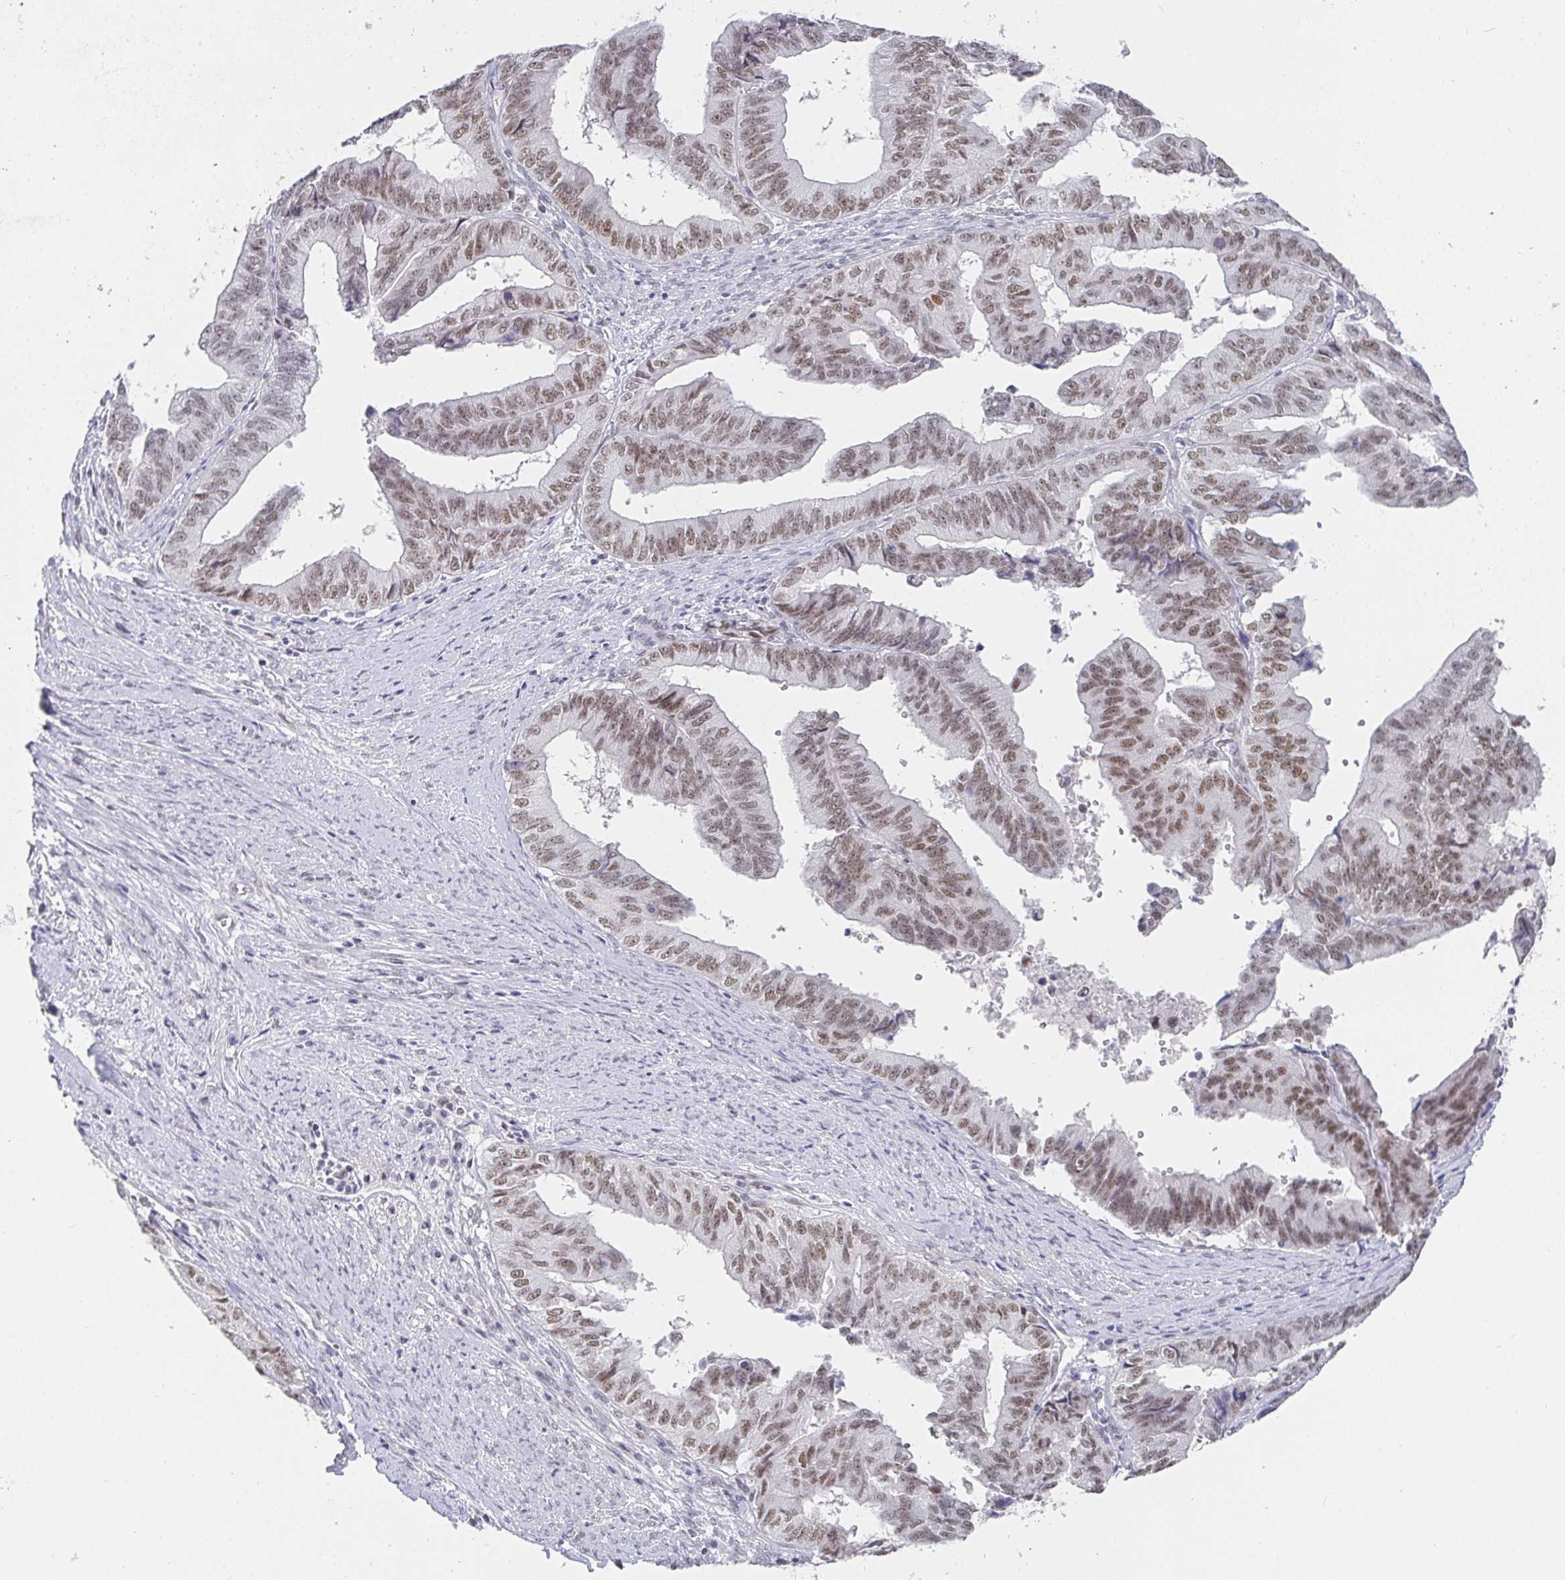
{"staining": {"intensity": "moderate", "quantity": ">75%", "location": "nuclear"}, "tissue": "endometrial cancer", "cell_type": "Tumor cells", "image_type": "cancer", "snomed": [{"axis": "morphology", "description": "Adenocarcinoma, NOS"}, {"axis": "topography", "description": "Endometrium"}], "caption": "A high-resolution photomicrograph shows immunohistochemistry staining of endometrial cancer, which exhibits moderate nuclear expression in about >75% of tumor cells.", "gene": "RCOR1", "patient": {"sex": "female", "age": 65}}